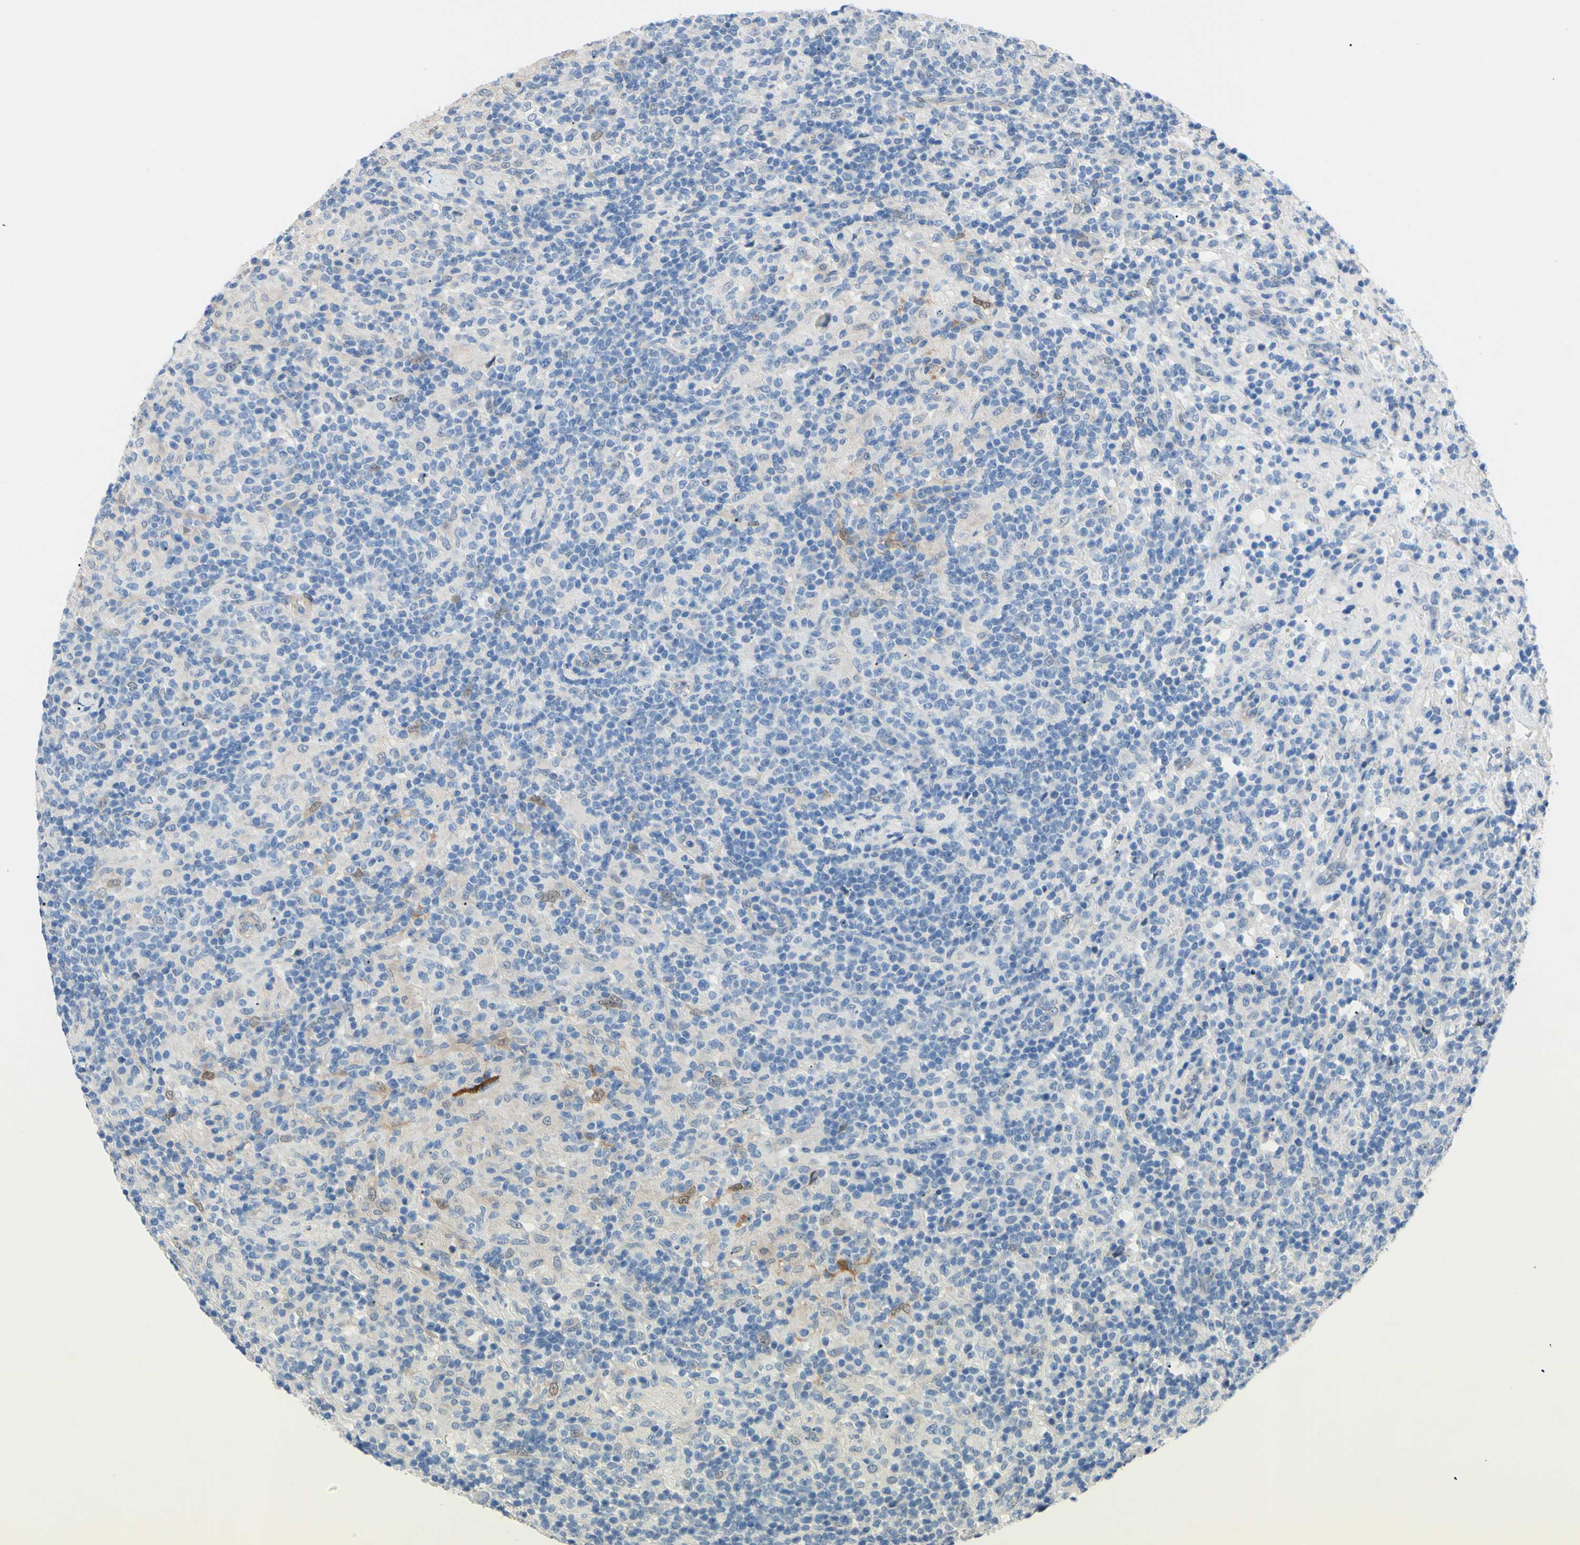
{"staining": {"intensity": "weak", "quantity": "<25%", "location": "cytoplasmic/membranous"}, "tissue": "lymphoma", "cell_type": "Tumor cells", "image_type": "cancer", "snomed": [{"axis": "morphology", "description": "Hodgkin's disease, NOS"}, {"axis": "topography", "description": "Lymph node"}], "caption": "This is a histopathology image of immunohistochemistry (IHC) staining of lymphoma, which shows no expression in tumor cells.", "gene": "NOL3", "patient": {"sex": "male", "age": 70}}